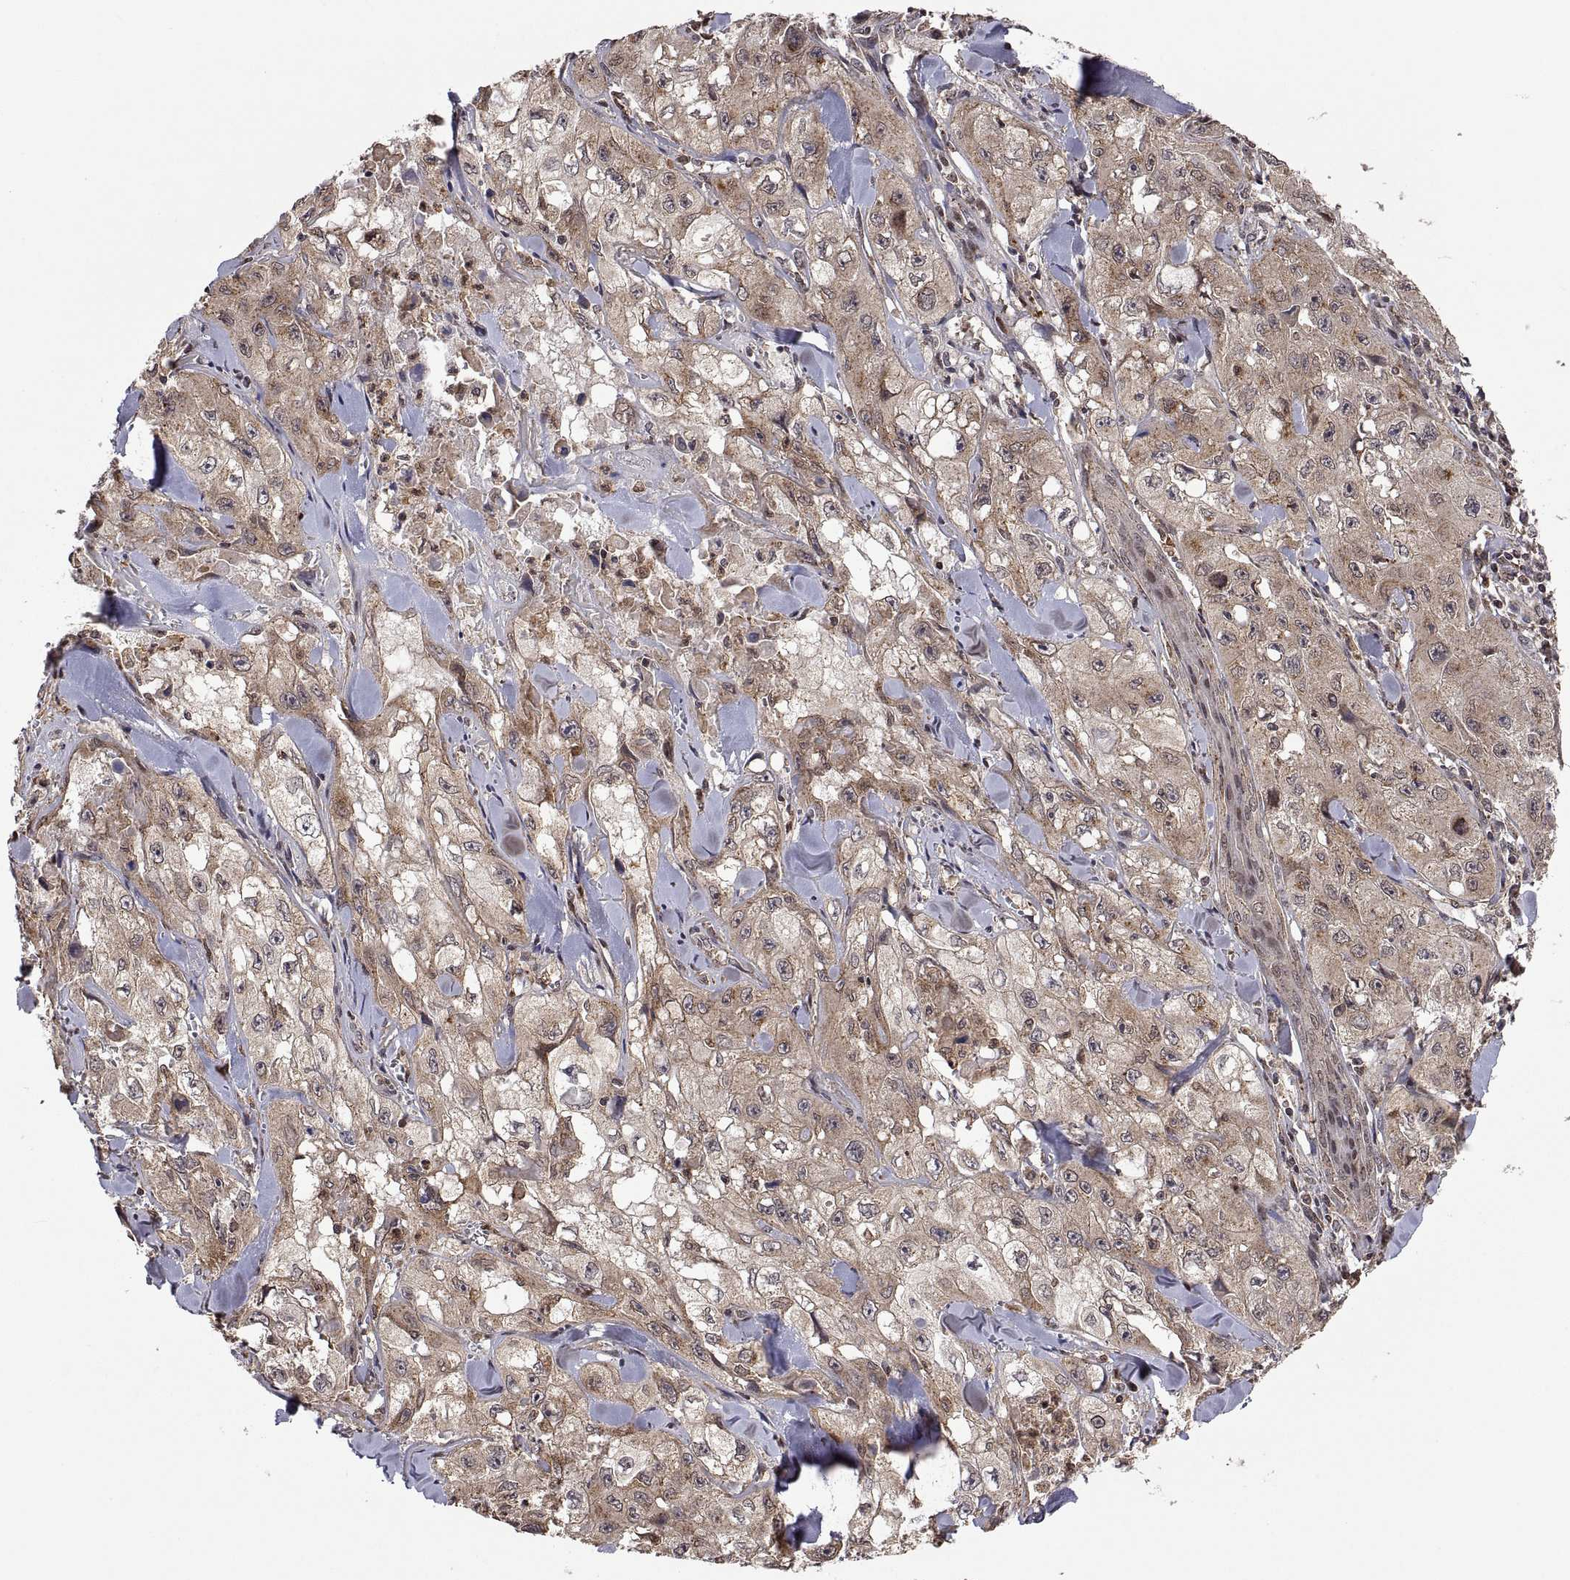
{"staining": {"intensity": "weak", "quantity": "25%-75%", "location": "cytoplasmic/membranous"}, "tissue": "skin cancer", "cell_type": "Tumor cells", "image_type": "cancer", "snomed": [{"axis": "morphology", "description": "Squamous cell carcinoma, NOS"}, {"axis": "topography", "description": "Skin"}, {"axis": "topography", "description": "Subcutis"}], "caption": "A brown stain highlights weak cytoplasmic/membranous positivity of a protein in human skin squamous cell carcinoma tumor cells. Immunohistochemistry (ihc) stains the protein of interest in brown and the nuclei are stained blue.", "gene": "ZNRF2", "patient": {"sex": "male", "age": 73}}